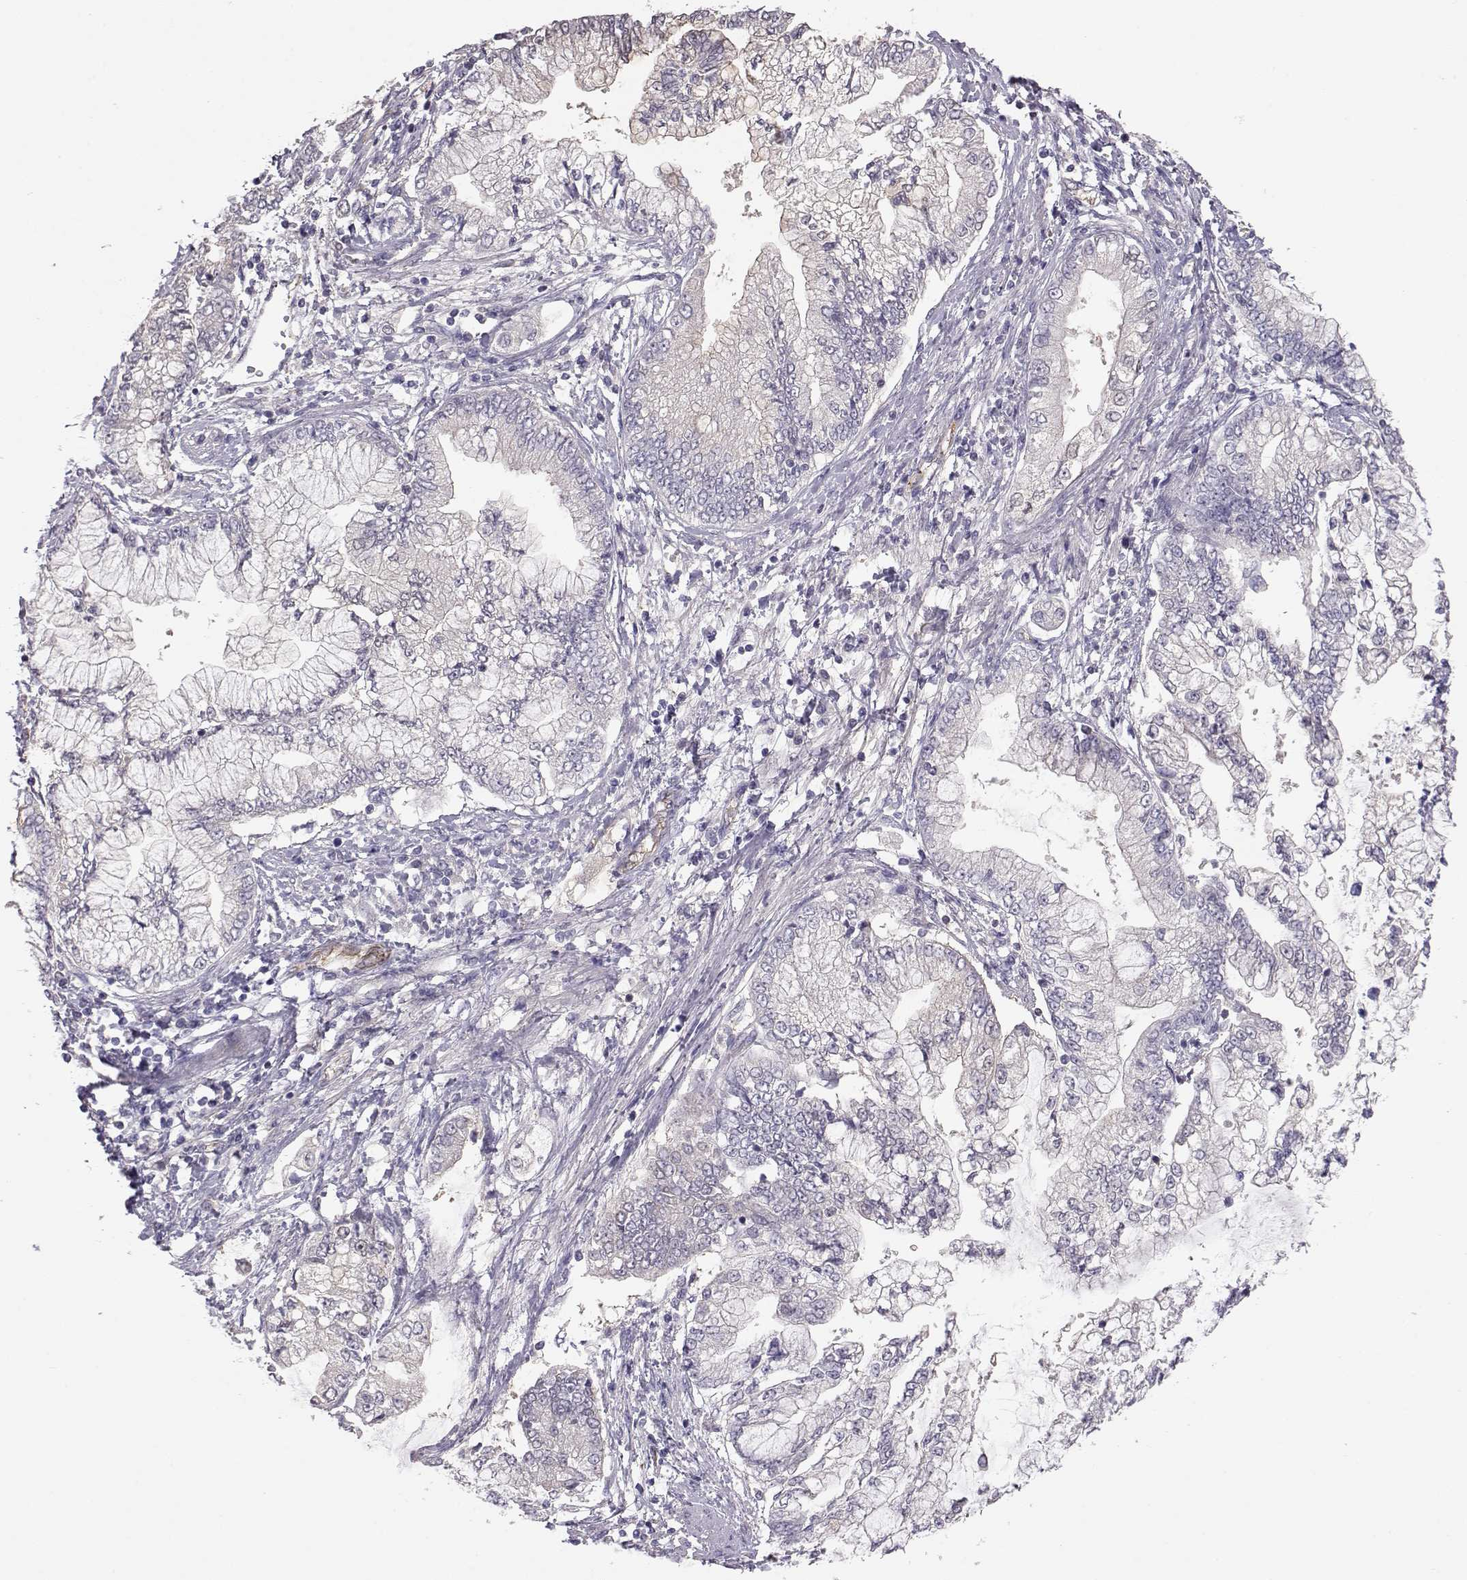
{"staining": {"intensity": "negative", "quantity": "none", "location": "none"}, "tissue": "stomach cancer", "cell_type": "Tumor cells", "image_type": "cancer", "snomed": [{"axis": "morphology", "description": "Adenocarcinoma, NOS"}, {"axis": "topography", "description": "Stomach, upper"}], "caption": "This is an IHC photomicrograph of human adenocarcinoma (stomach). There is no staining in tumor cells.", "gene": "NCAM2", "patient": {"sex": "female", "age": 74}}